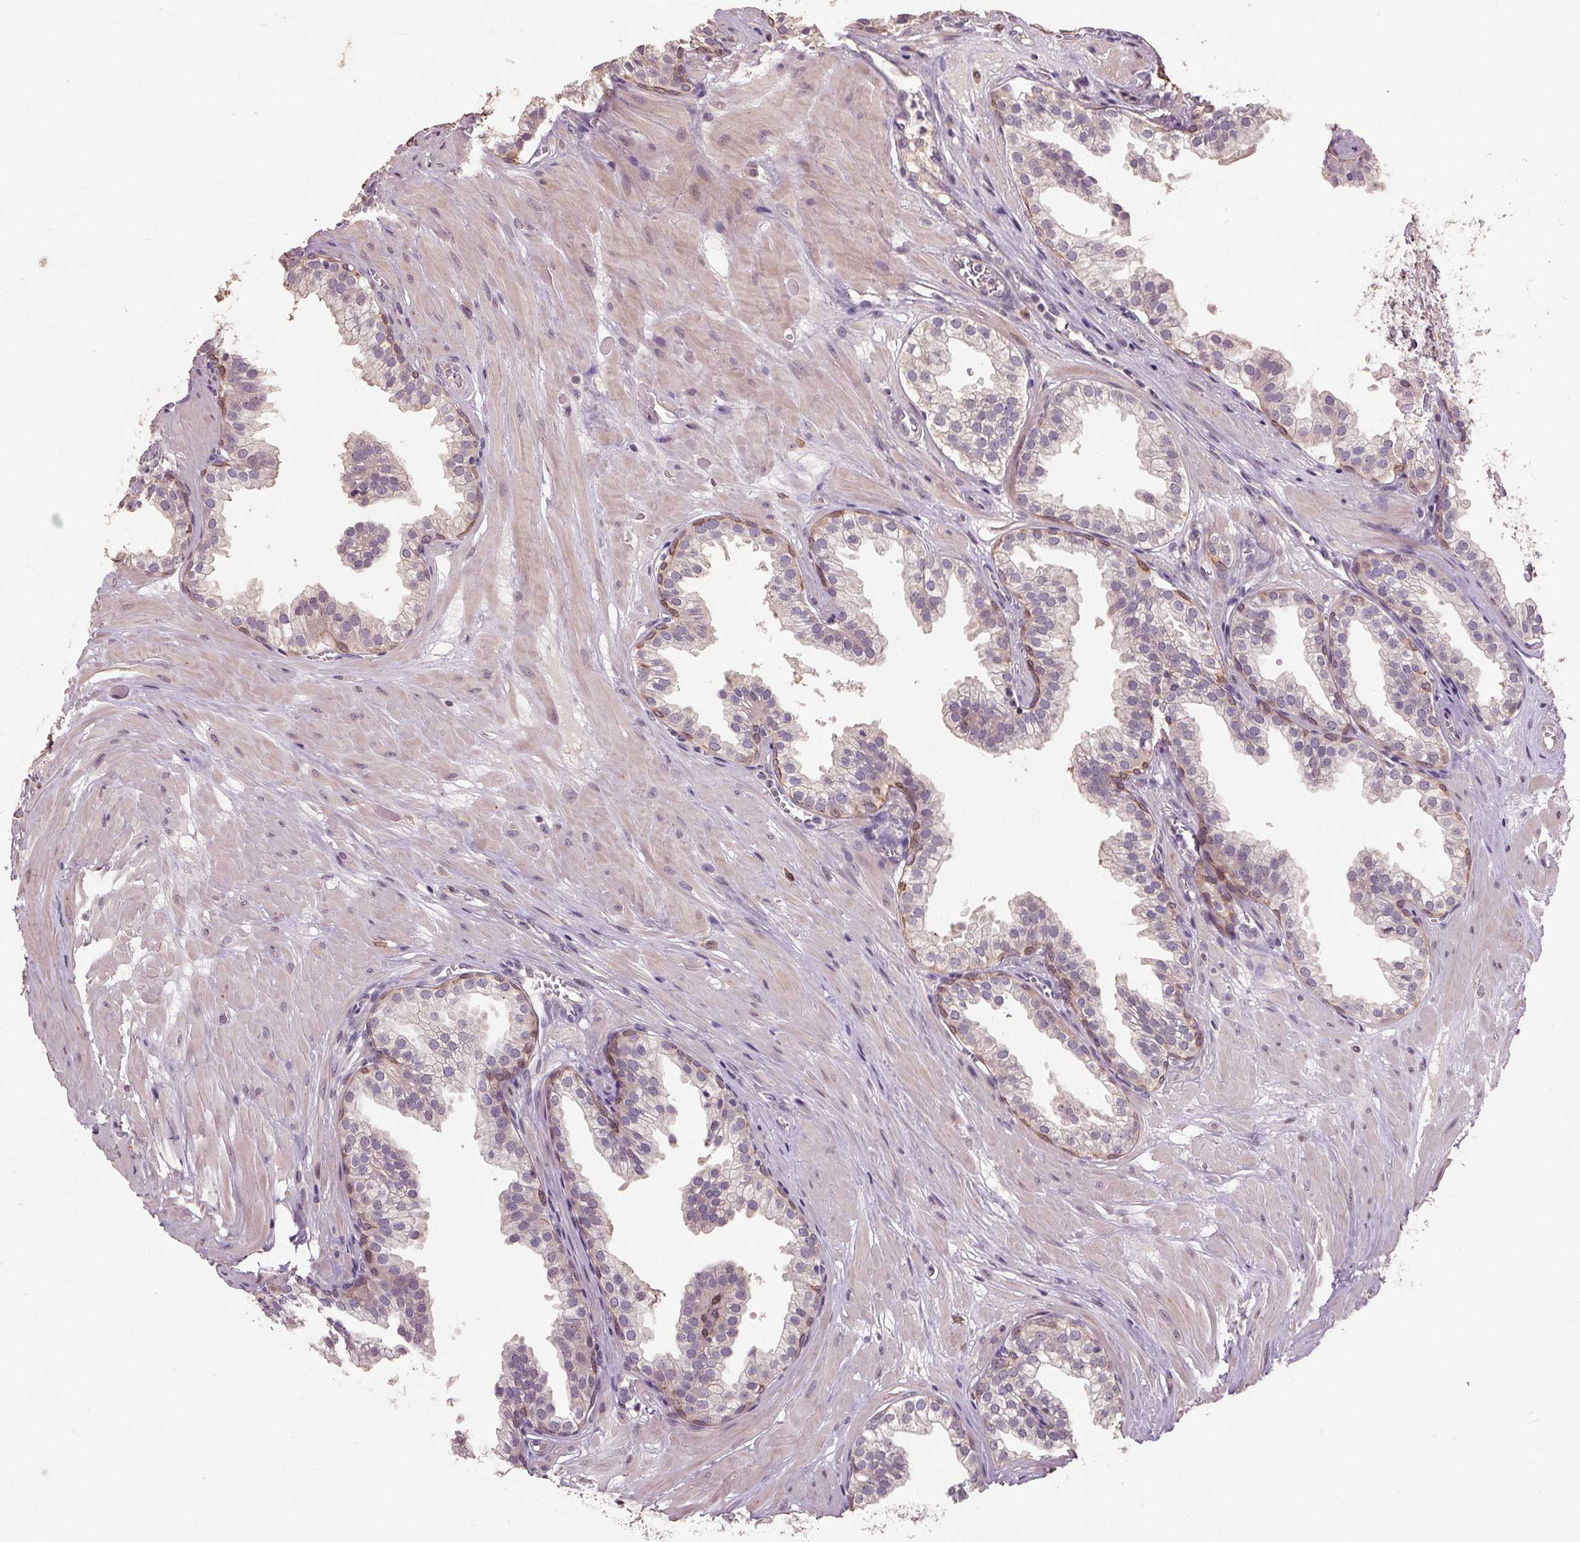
{"staining": {"intensity": "negative", "quantity": "none", "location": "none"}, "tissue": "prostate", "cell_type": "Glandular cells", "image_type": "normal", "snomed": [{"axis": "morphology", "description": "Normal tissue, NOS"}, {"axis": "topography", "description": "Prostate"}, {"axis": "topography", "description": "Peripheral nerve tissue"}], "caption": "This is an IHC micrograph of normal prostate. There is no expression in glandular cells.", "gene": "CFAP65", "patient": {"sex": "male", "age": 55}}